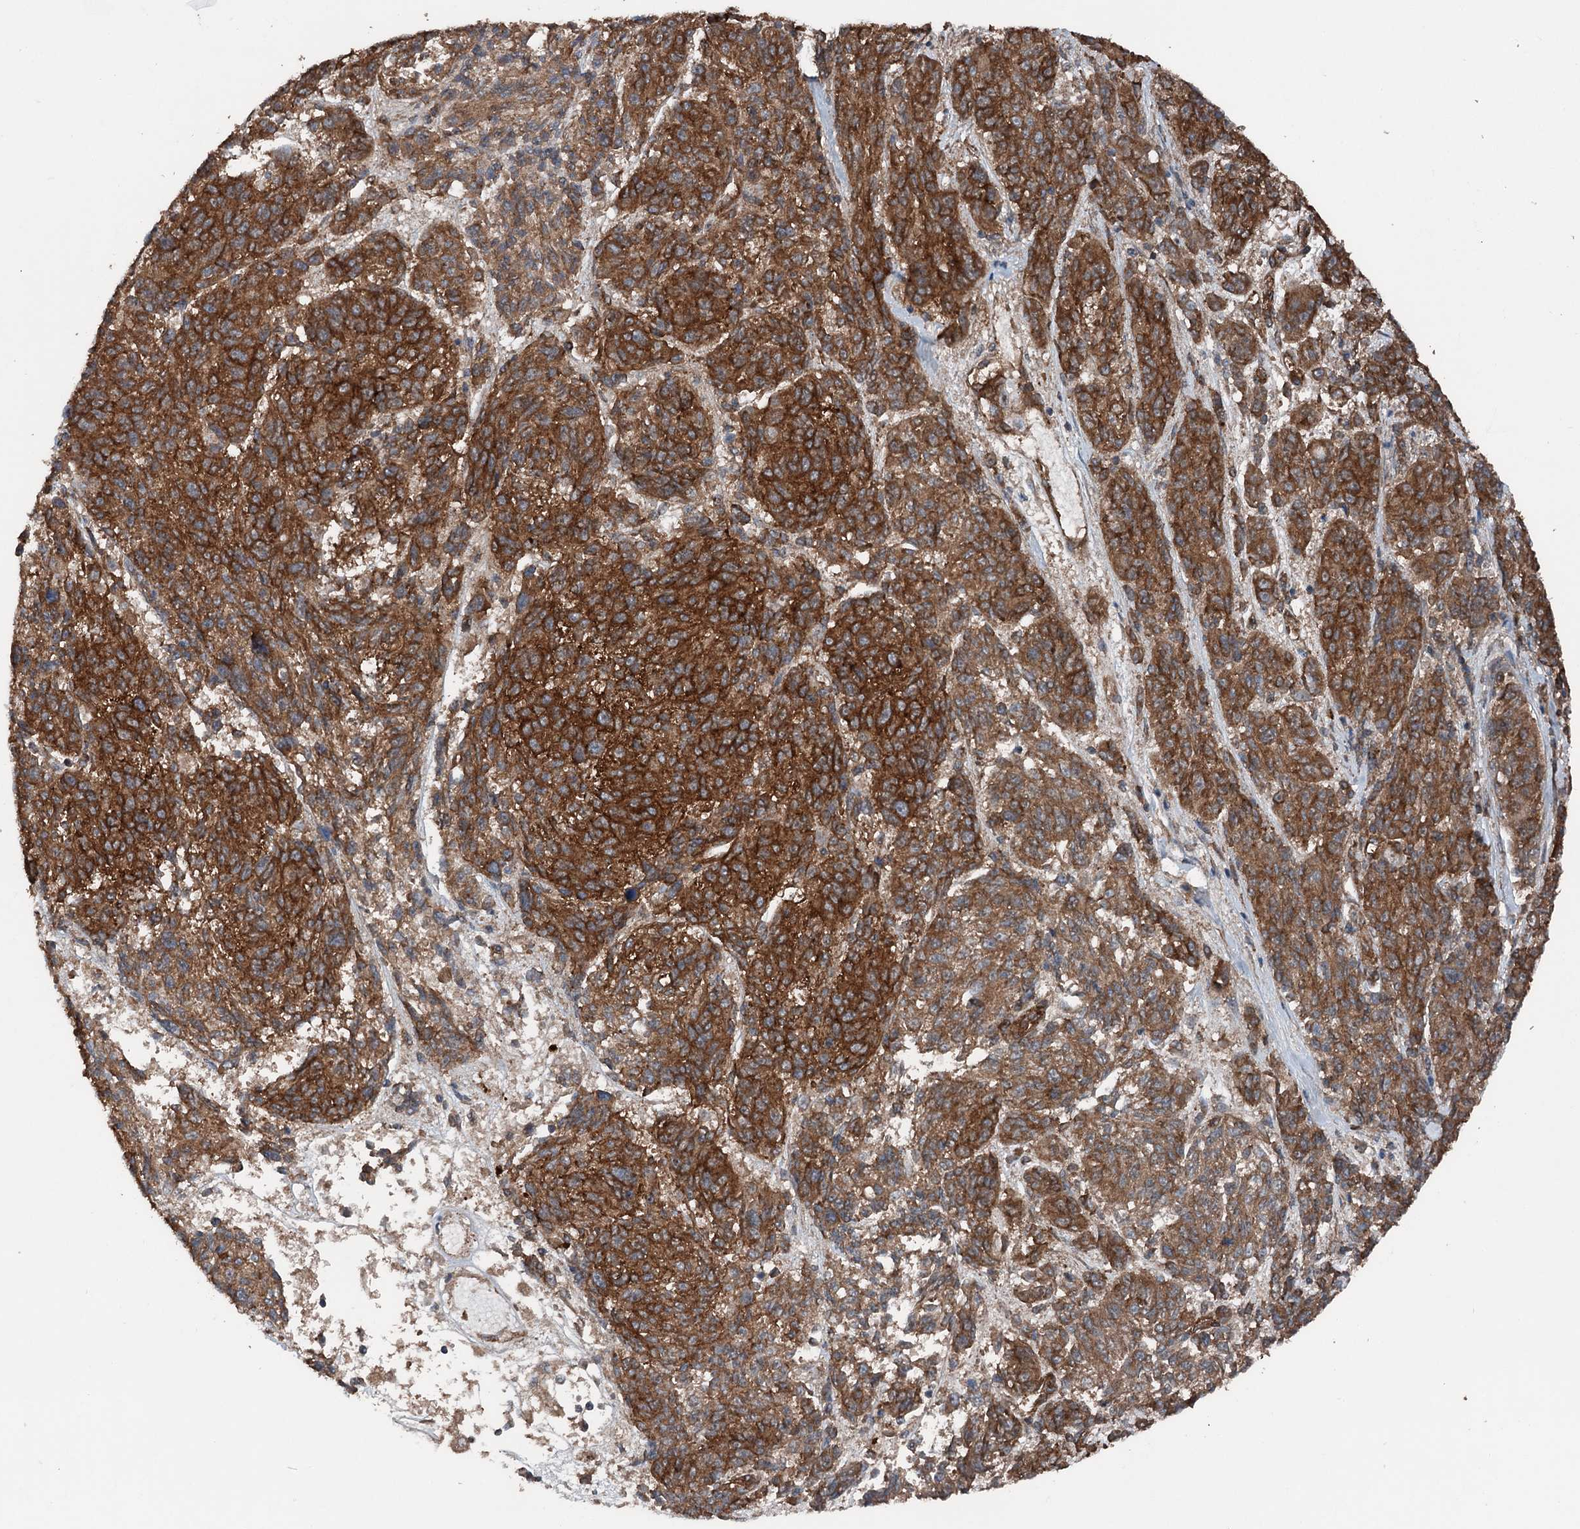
{"staining": {"intensity": "strong", "quantity": ">75%", "location": "cytoplasmic/membranous"}, "tissue": "melanoma", "cell_type": "Tumor cells", "image_type": "cancer", "snomed": [{"axis": "morphology", "description": "Malignant melanoma, NOS"}, {"axis": "topography", "description": "Skin"}], "caption": "This is a micrograph of immunohistochemistry (IHC) staining of malignant melanoma, which shows strong expression in the cytoplasmic/membranous of tumor cells.", "gene": "RNF214", "patient": {"sex": "male", "age": 53}}